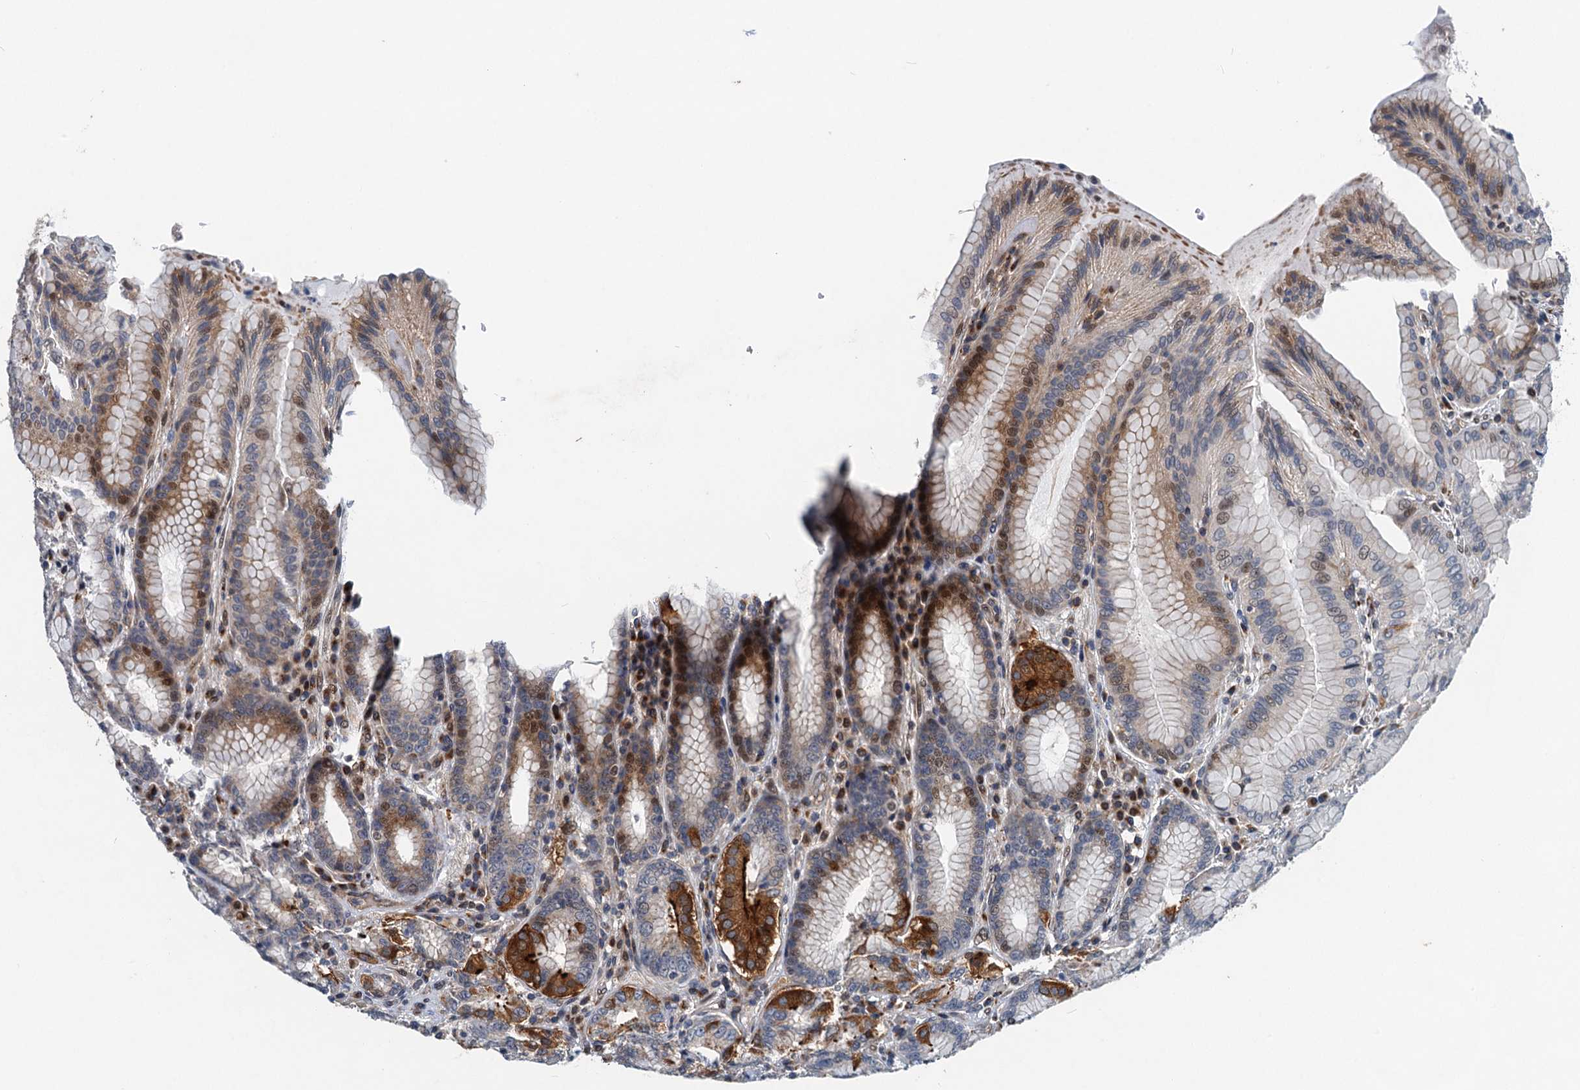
{"staining": {"intensity": "moderate", "quantity": "<25%", "location": "cytoplasmic/membranous"}, "tissue": "stomach", "cell_type": "Glandular cells", "image_type": "normal", "snomed": [{"axis": "morphology", "description": "Normal tissue, NOS"}, {"axis": "topography", "description": "Stomach, upper"}, {"axis": "topography", "description": "Stomach, lower"}], "caption": "A brown stain labels moderate cytoplasmic/membranous positivity of a protein in glandular cells of unremarkable stomach.", "gene": "NBEA", "patient": {"sex": "female", "age": 76}}